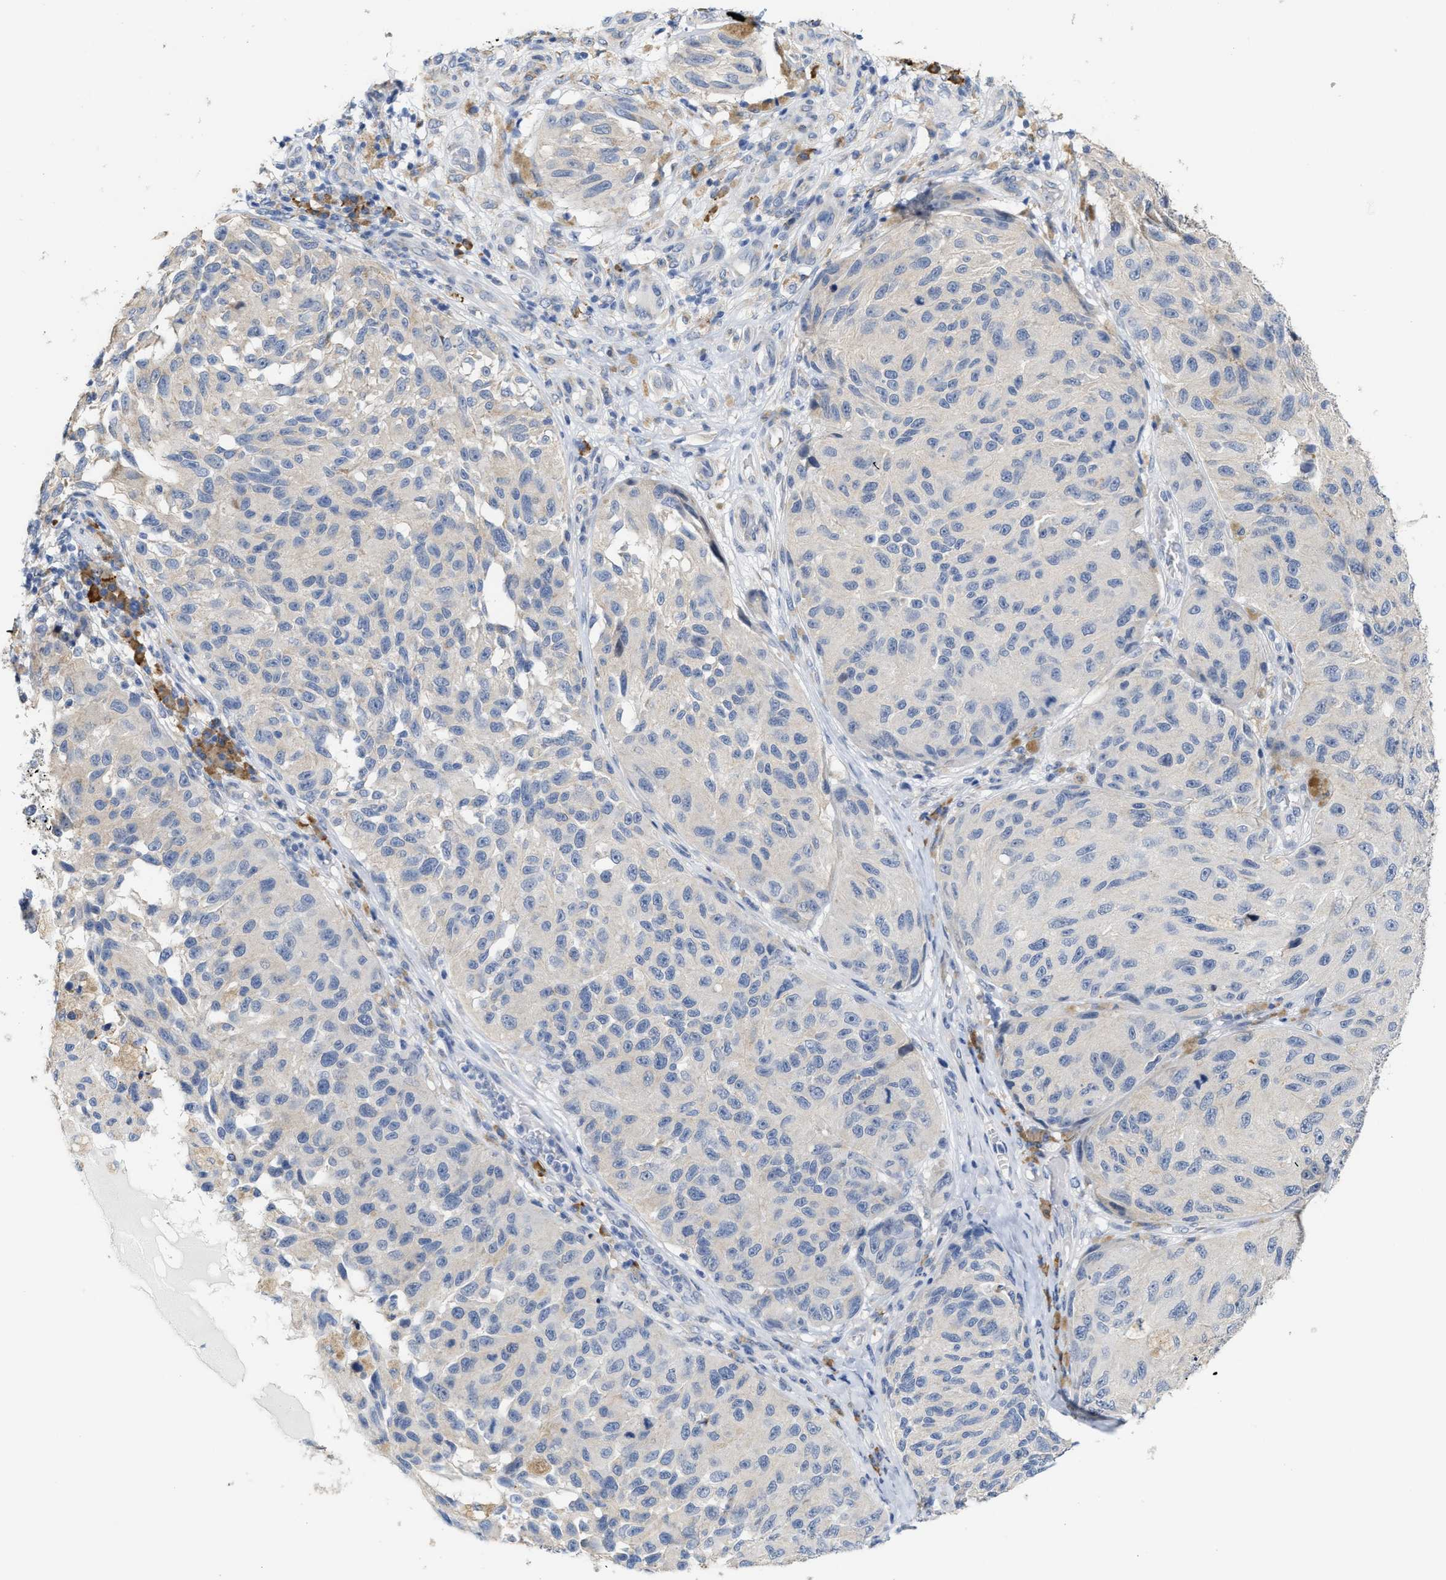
{"staining": {"intensity": "negative", "quantity": "none", "location": "none"}, "tissue": "melanoma", "cell_type": "Tumor cells", "image_type": "cancer", "snomed": [{"axis": "morphology", "description": "Malignant melanoma, NOS"}, {"axis": "topography", "description": "Skin"}], "caption": "Immunohistochemistry histopathology image of neoplastic tissue: melanoma stained with DAB (3,3'-diaminobenzidine) shows no significant protein staining in tumor cells. Nuclei are stained in blue.", "gene": "RYR2", "patient": {"sex": "female", "age": 73}}